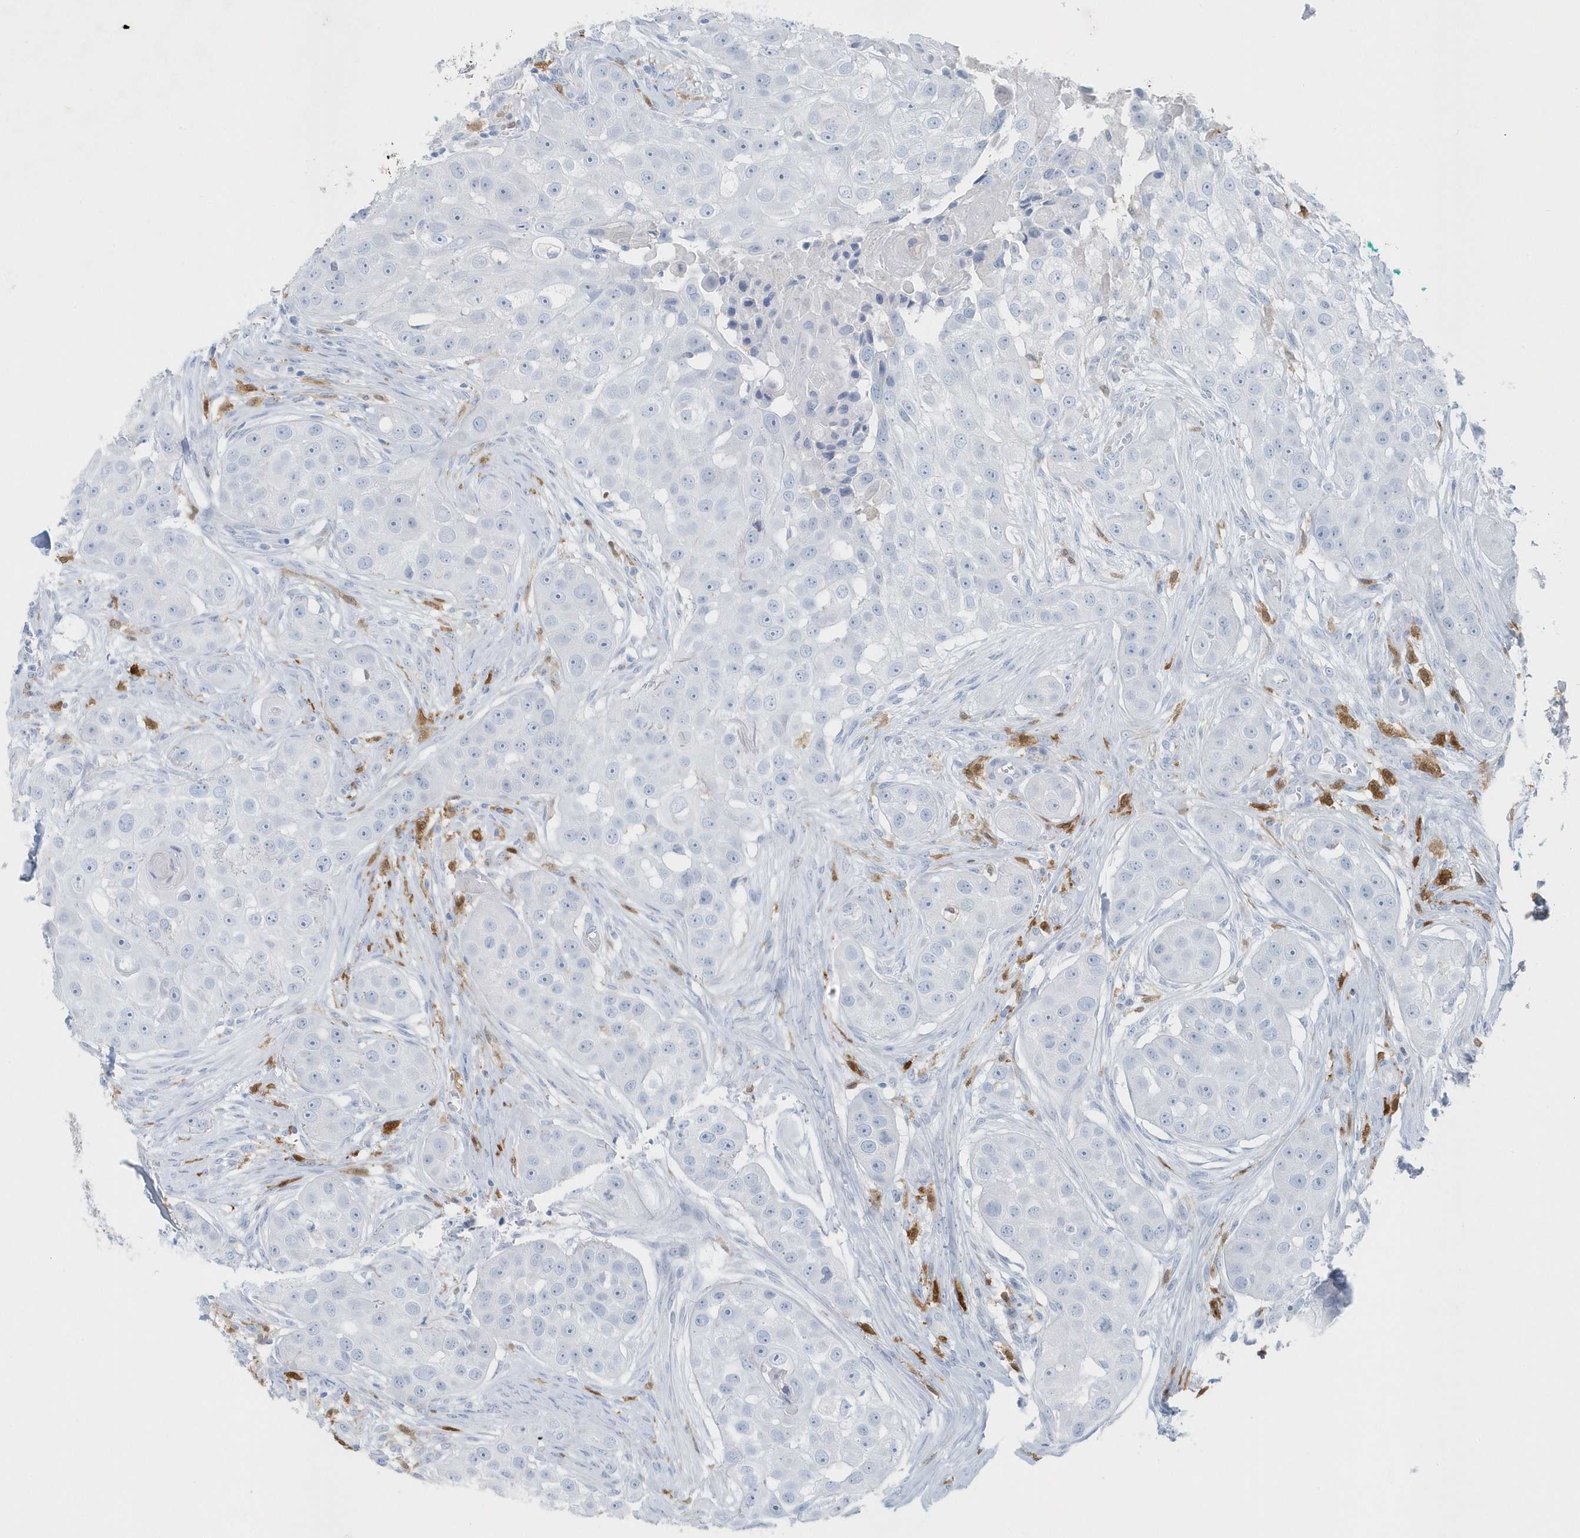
{"staining": {"intensity": "negative", "quantity": "none", "location": "none"}, "tissue": "head and neck cancer", "cell_type": "Tumor cells", "image_type": "cancer", "snomed": [{"axis": "morphology", "description": "Normal tissue, NOS"}, {"axis": "morphology", "description": "Squamous cell carcinoma, NOS"}, {"axis": "topography", "description": "Skeletal muscle"}, {"axis": "topography", "description": "Head-Neck"}], "caption": "Immunohistochemistry (IHC) photomicrograph of neoplastic tissue: head and neck cancer (squamous cell carcinoma) stained with DAB demonstrates no significant protein expression in tumor cells. Nuclei are stained in blue.", "gene": "FAM98A", "patient": {"sex": "male", "age": 51}}